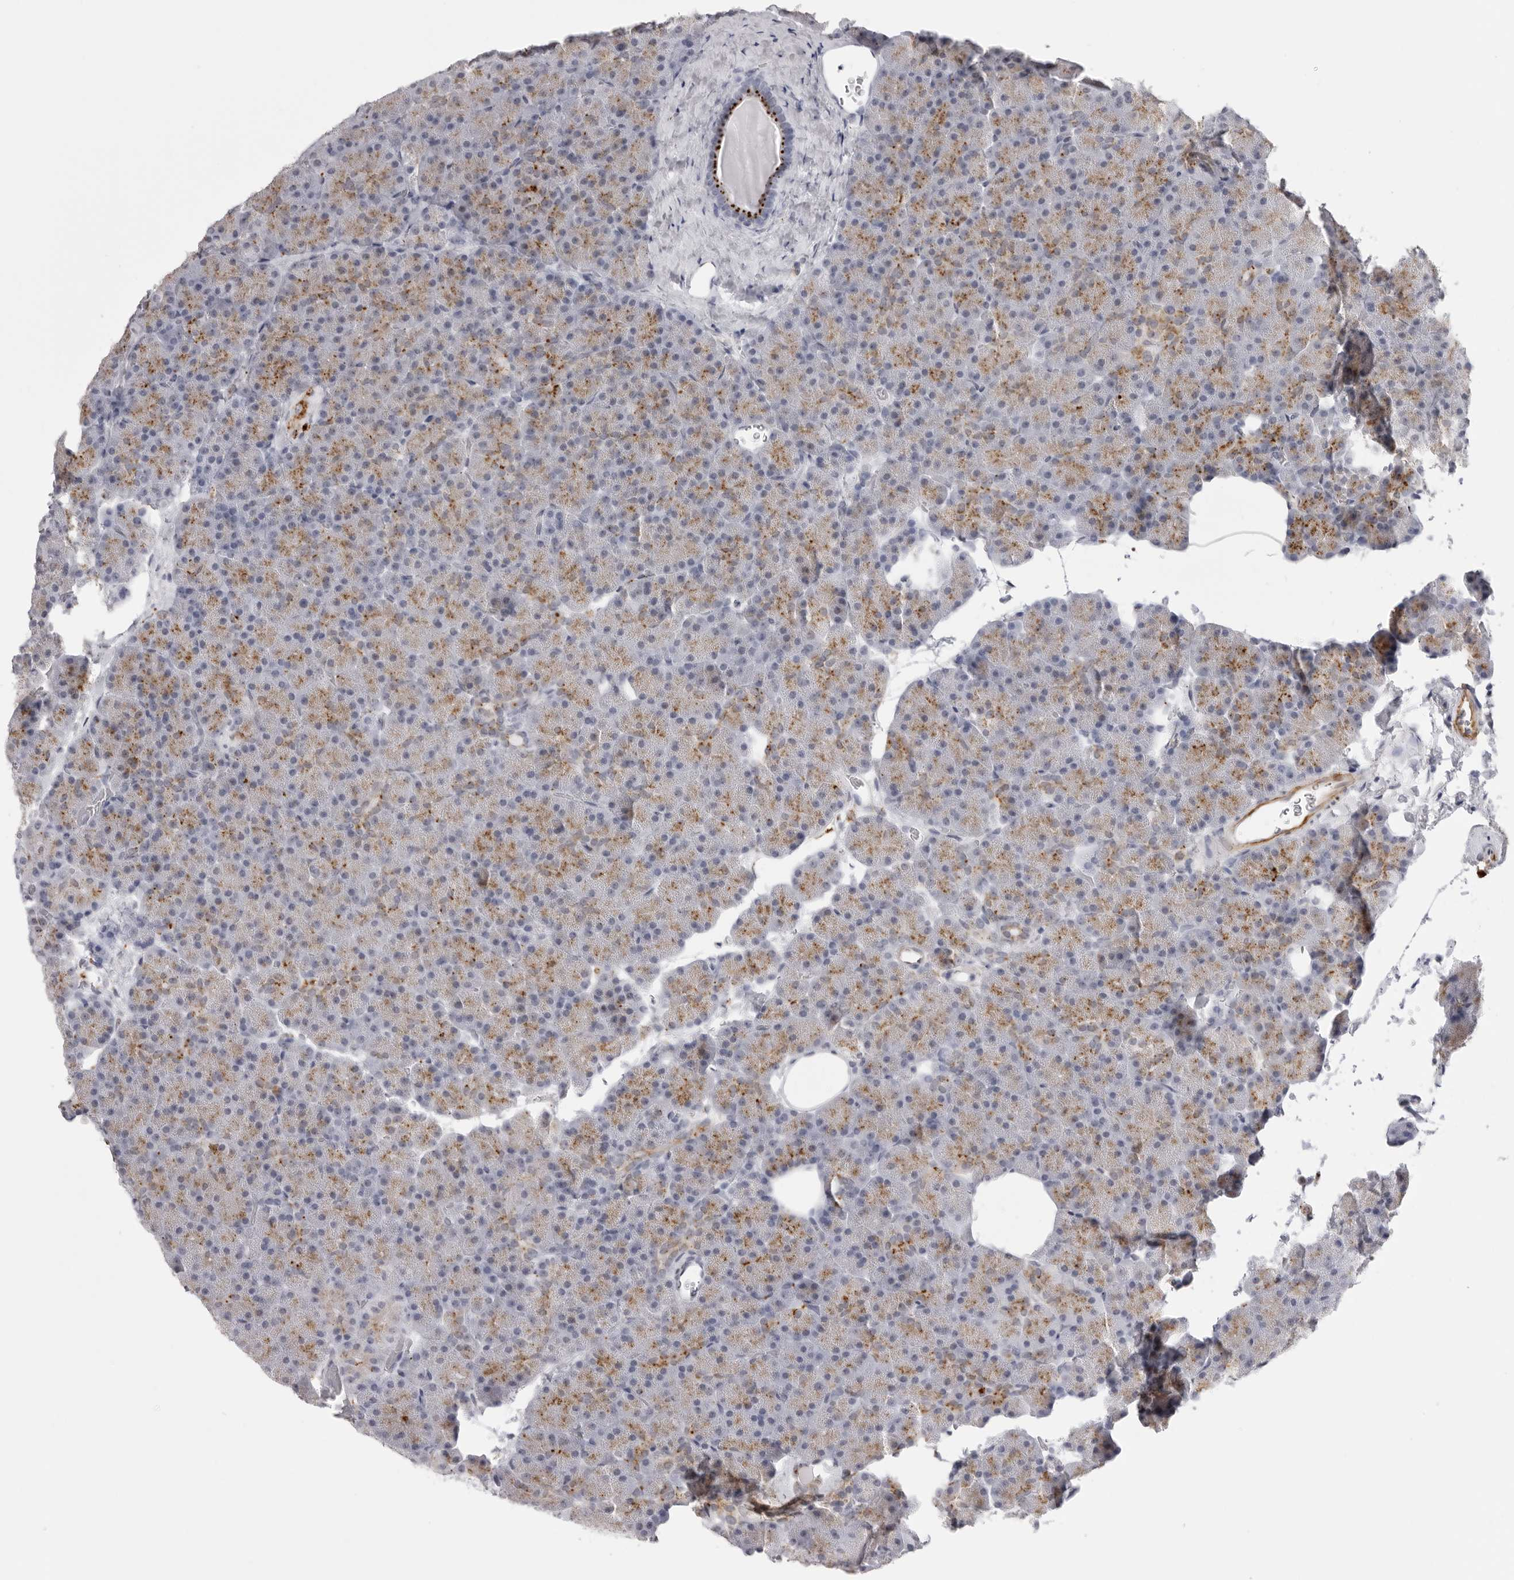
{"staining": {"intensity": "moderate", "quantity": "25%-75%", "location": "cytoplasmic/membranous"}, "tissue": "pancreas", "cell_type": "Exocrine glandular cells", "image_type": "normal", "snomed": [{"axis": "morphology", "description": "Normal tissue, NOS"}, {"axis": "morphology", "description": "Carcinoid, malignant, NOS"}, {"axis": "topography", "description": "Pancreas"}], "caption": "Protein staining shows moderate cytoplasmic/membranous expression in about 25%-75% of exocrine glandular cells in benign pancreas.", "gene": "IL25", "patient": {"sex": "female", "age": 35}}